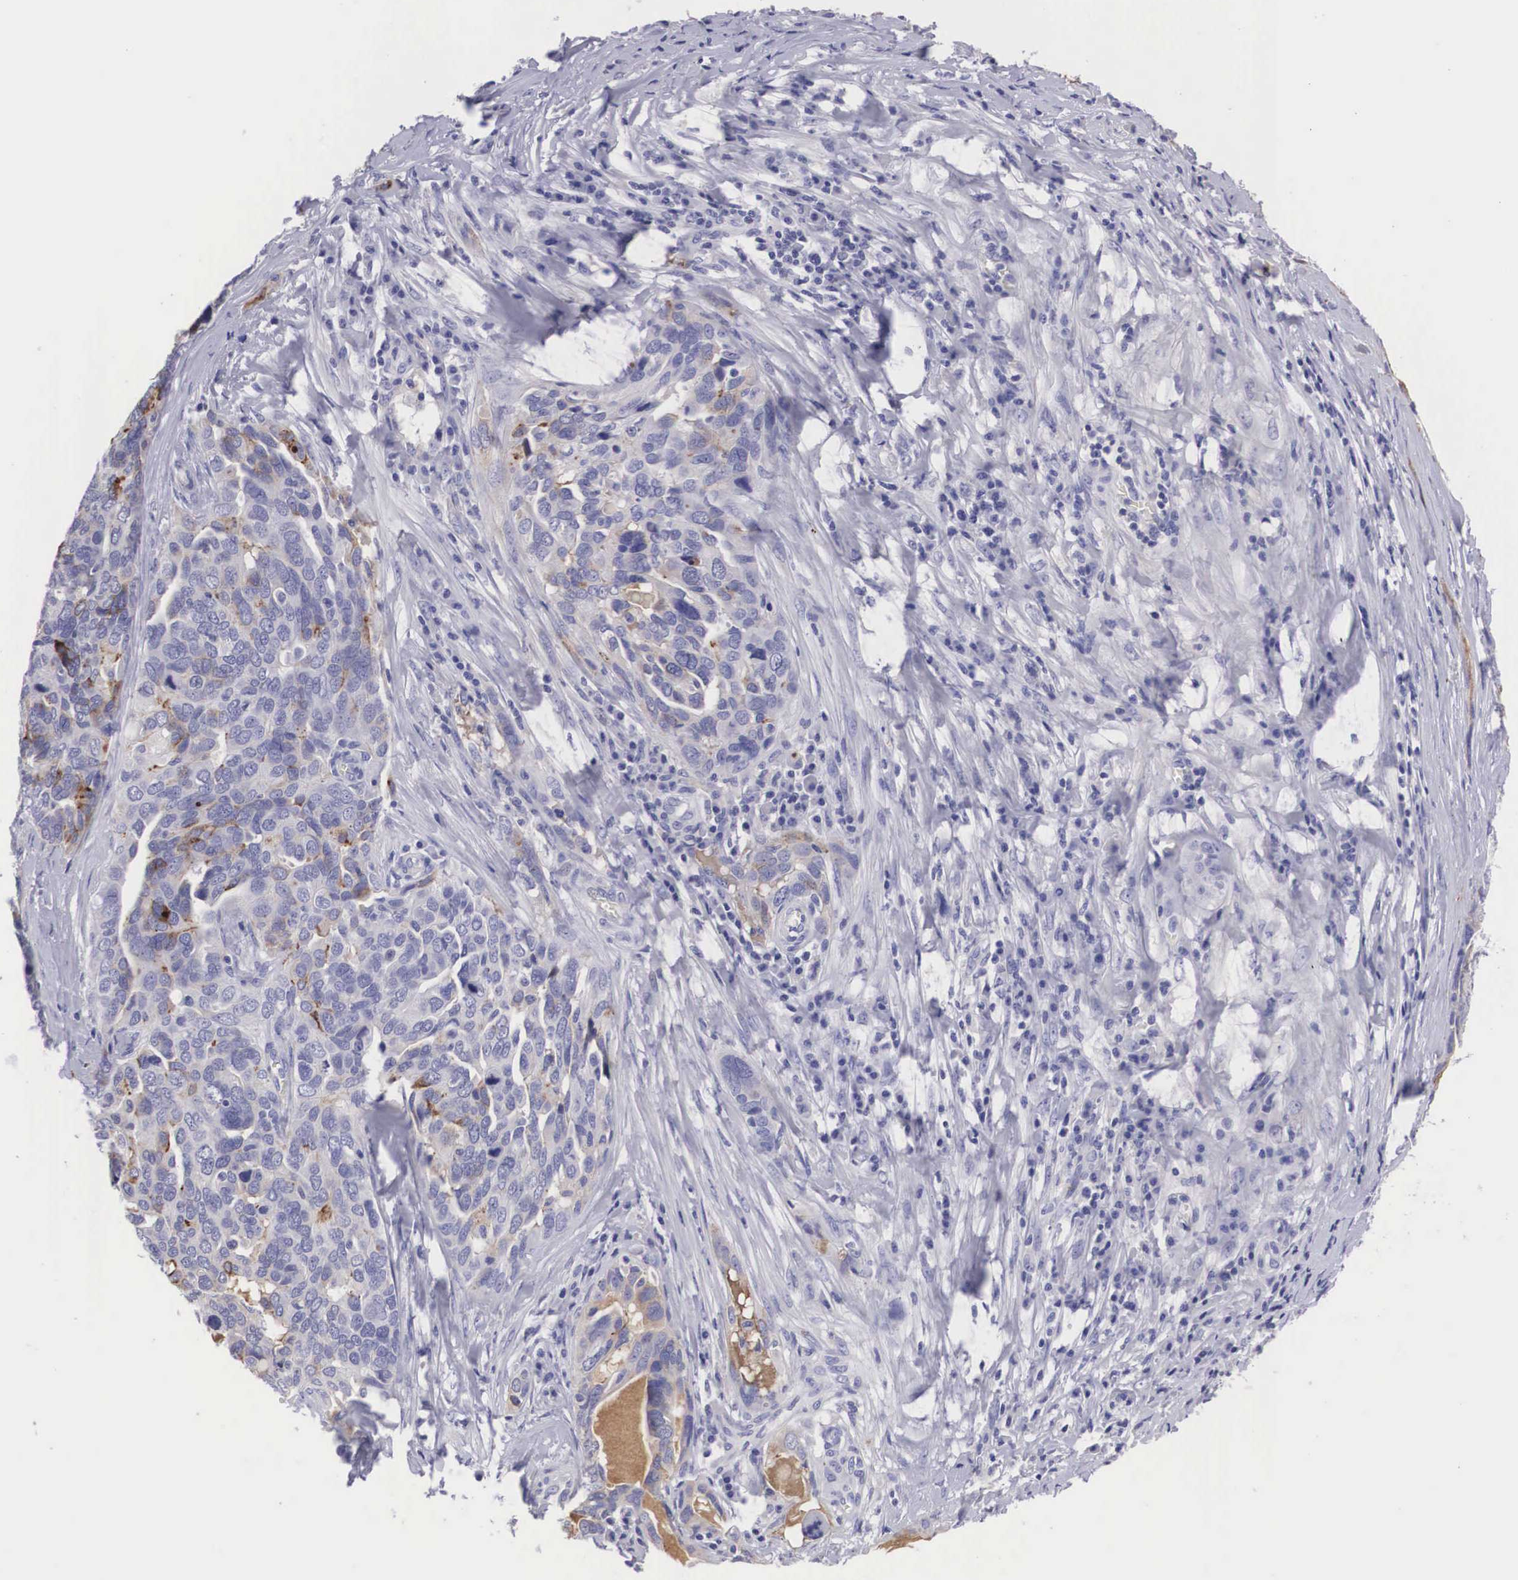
{"staining": {"intensity": "weak", "quantity": "<25%", "location": "cytoplasmic/membranous"}, "tissue": "ovarian cancer", "cell_type": "Tumor cells", "image_type": "cancer", "snomed": [{"axis": "morphology", "description": "Cystadenocarcinoma, serous, NOS"}, {"axis": "topography", "description": "Ovary"}], "caption": "High magnification brightfield microscopy of ovarian cancer stained with DAB (3,3'-diaminobenzidine) (brown) and counterstained with hematoxylin (blue): tumor cells show no significant expression.", "gene": "CLU", "patient": {"sex": "female", "age": 64}}